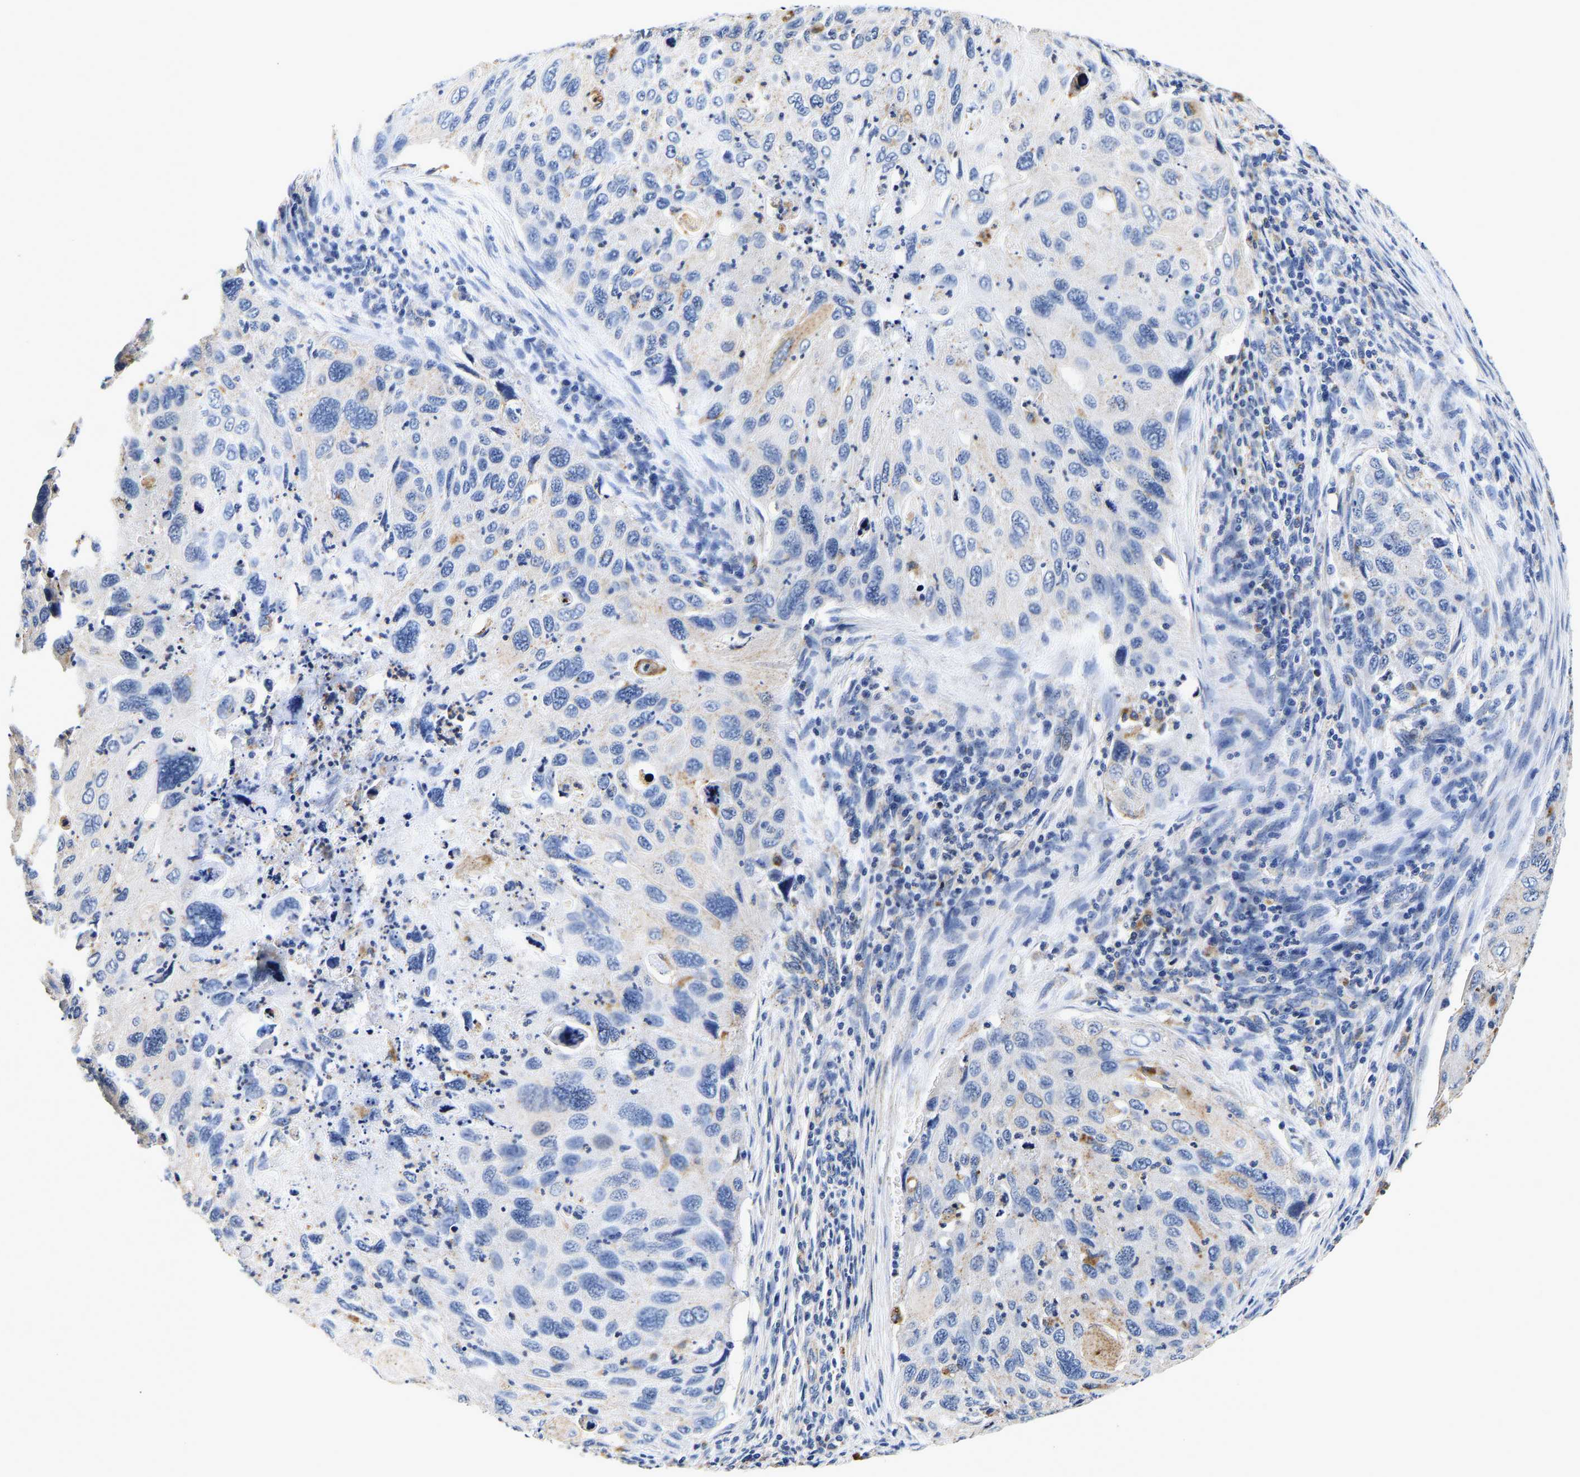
{"staining": {"intensity": "weak", "quantity": "<25%", "location": "cytoplasmic/membranous"}, "tissue": "cervical cancer", "cell_type": "Tumor cells", "image_type": "cancer", "snomed": [{"axis": "morphology", "description": "Squamous cell carcinoma, NOS"}, {"axis": "topography", "description": "Cervix"}], "caption": "Micrograph shows no significant protein staining in tumor cells of cervical cancer.", "gene": "GRN", "patient": {"sex": "female", "age": 70}}